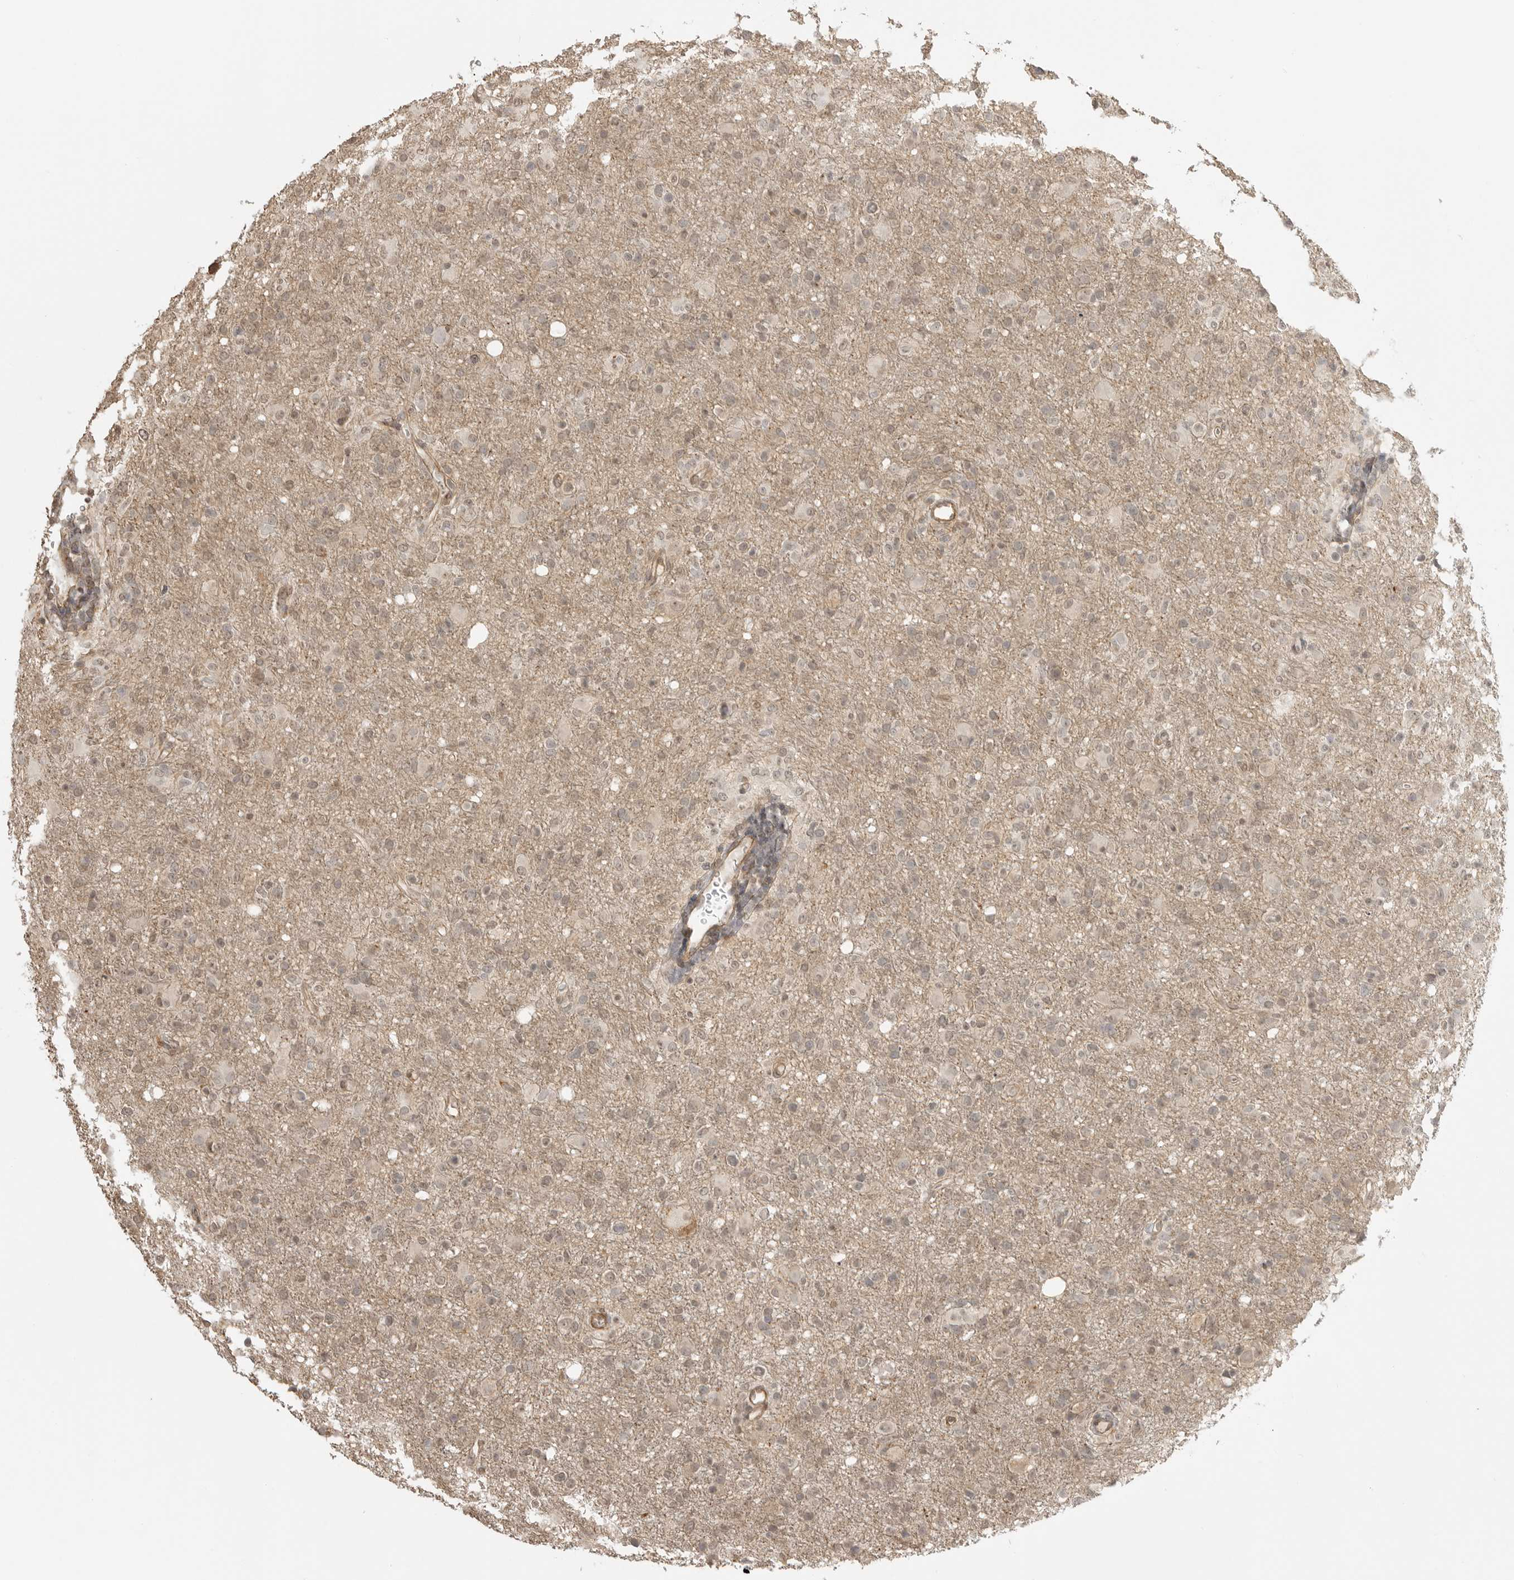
{"staining": {"intensity": "weak", "quantity": "<25%", "location": "nuclear"}, "tissue": "glioma", "cell_type": "Tumor cells", "image_type": "cancer", "snomed": [{"axis": "morphology", "description": "Glioma, malignant, High grade"}, {"axis": "topography", "description": "Brain"}], "caption": "Tumor cells show no significant protein expression in glioma.", "gene": "GPC2", "patient": {"sex": "female", "age": 57}}